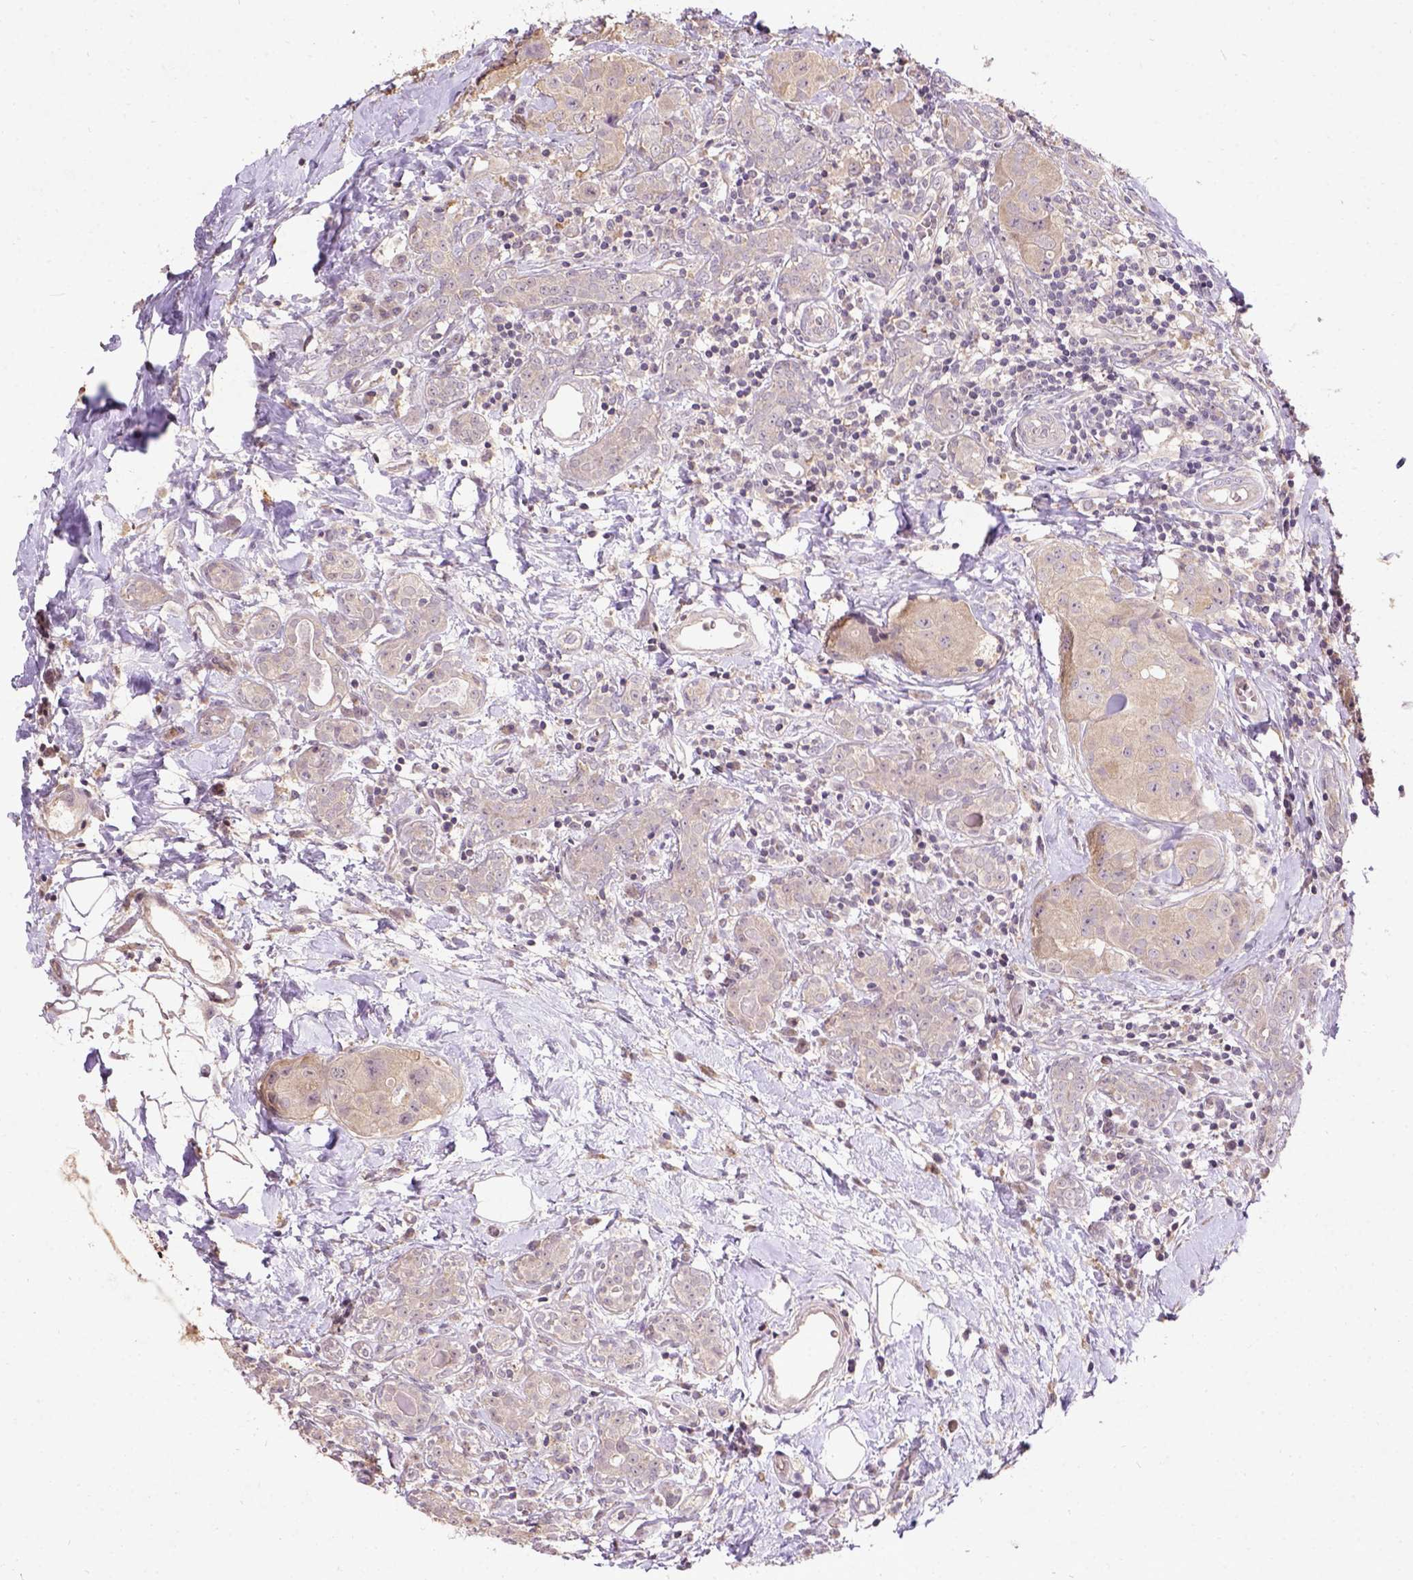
{"staining": {"intensity": "weak", "quantity": ">75%", "location": "cytoplasmic/membranous"}, "tissue": "breast cancer", "cell_type": "Tumor cells", "image_type": "cancer", "snomed": [{"axis": "morphology", "description": "Duct carcinoma"}, {"axis": "topography", "description": "Breast"}], "caption": "The immunohistochemical stain highlights weak cytoplasmic/membranous positivity in tumor cells of intraductal carcinoma (breast) tissue.", "gene": "KBTBD8", "patient": {"sex": "female", "age": 43}}